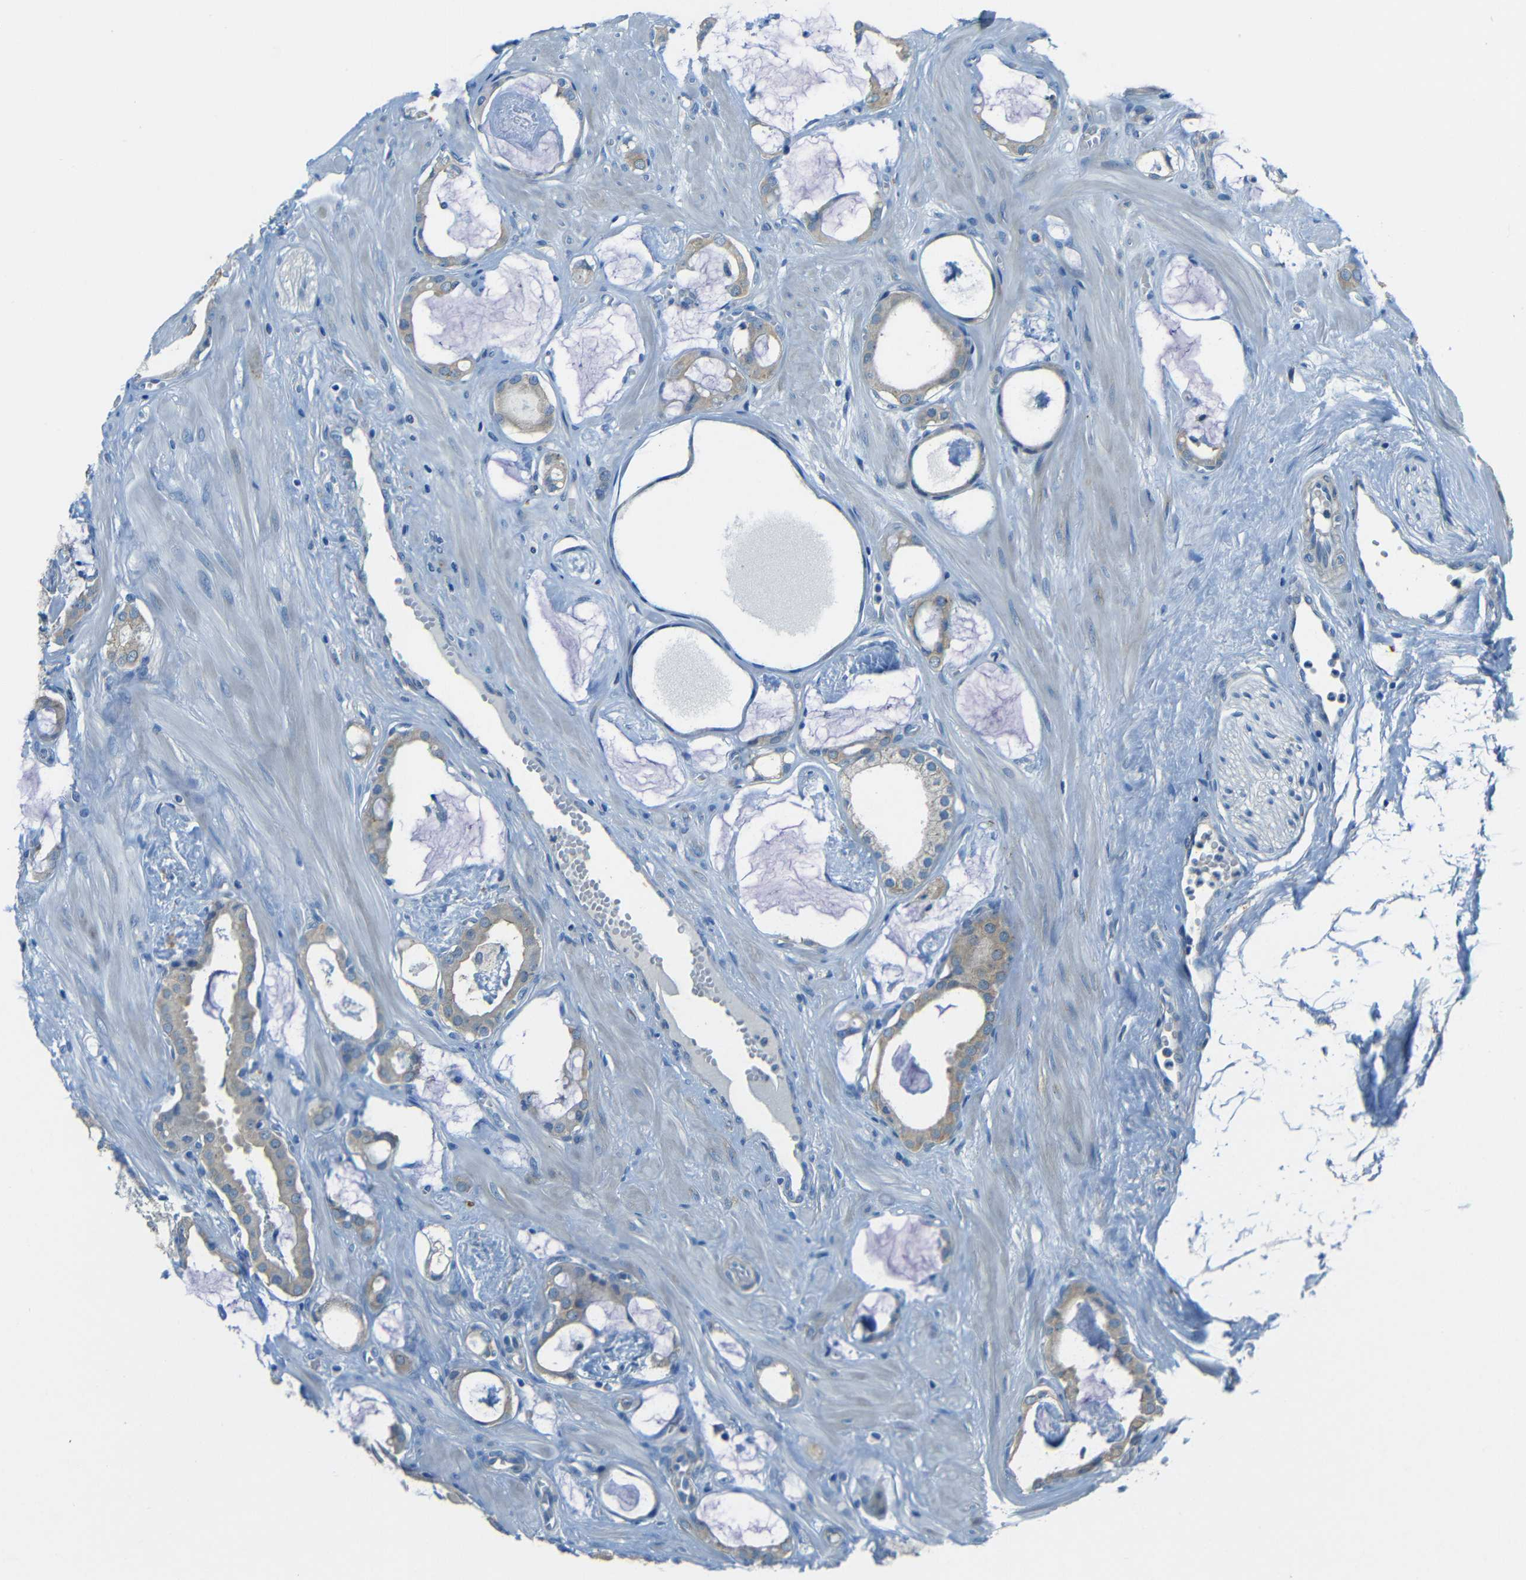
{"staining": {"intensity": "weak", "quantity": ">75%", "location": "cytoplasmic/membranous"}, "tissue": "prostate cancer", "cell_type": "Tumor cells", "image_type": "cancer", "snomed": [{"axis": "morphology", "description": "Adenocarcinoma, Low grade"}, {"axis": "topography", "description": "Prostate"}], "caption": "The micrograph demonstrates staining of prostate cancer (adenocarcinoma (low-grade)), revealing weak cytoplasmic/membranous protein staining (brown color) within tumor cells.", "gene": "CYP26B1", "patient": {"sex": "male", "age": 53}}